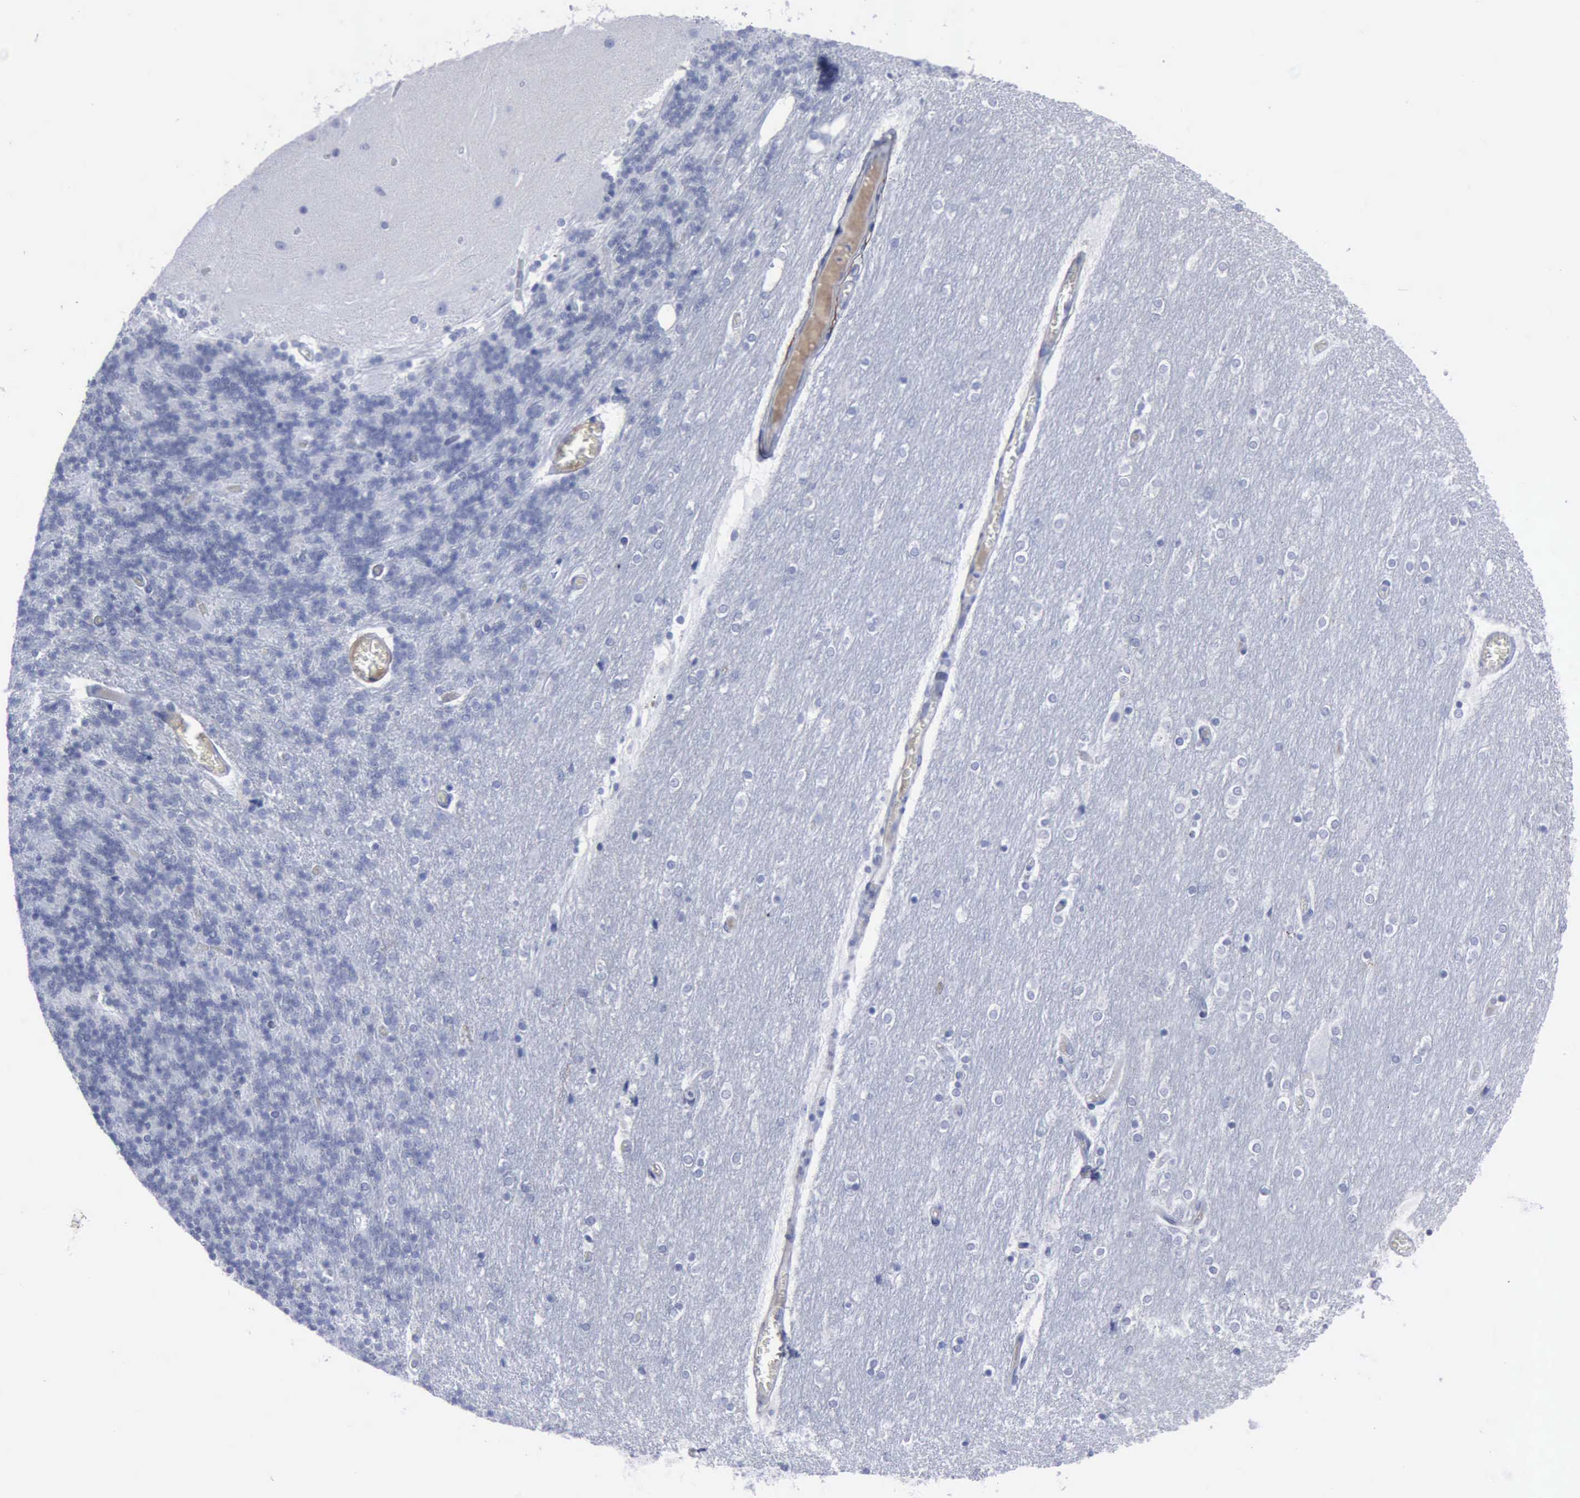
{"staining": {"intensity": "negative", "quantity": "none", "location": "none"}, "tissue": "cerebellum", "cell_type": "Cells in granular layer", "image_type": "normal", "snomed": [{"axis": "morphology", "description": "Normal tissue, NOS"}, {"axis": "topography", "description": "Cerebellum"}], "caption": "Immunohistochemical staining of unremarkable human cerebellum demonstrates no significant positivity in cells in granular layer.", "gene": "NGFR", "patient": {"sex": "female", "age": 54}}